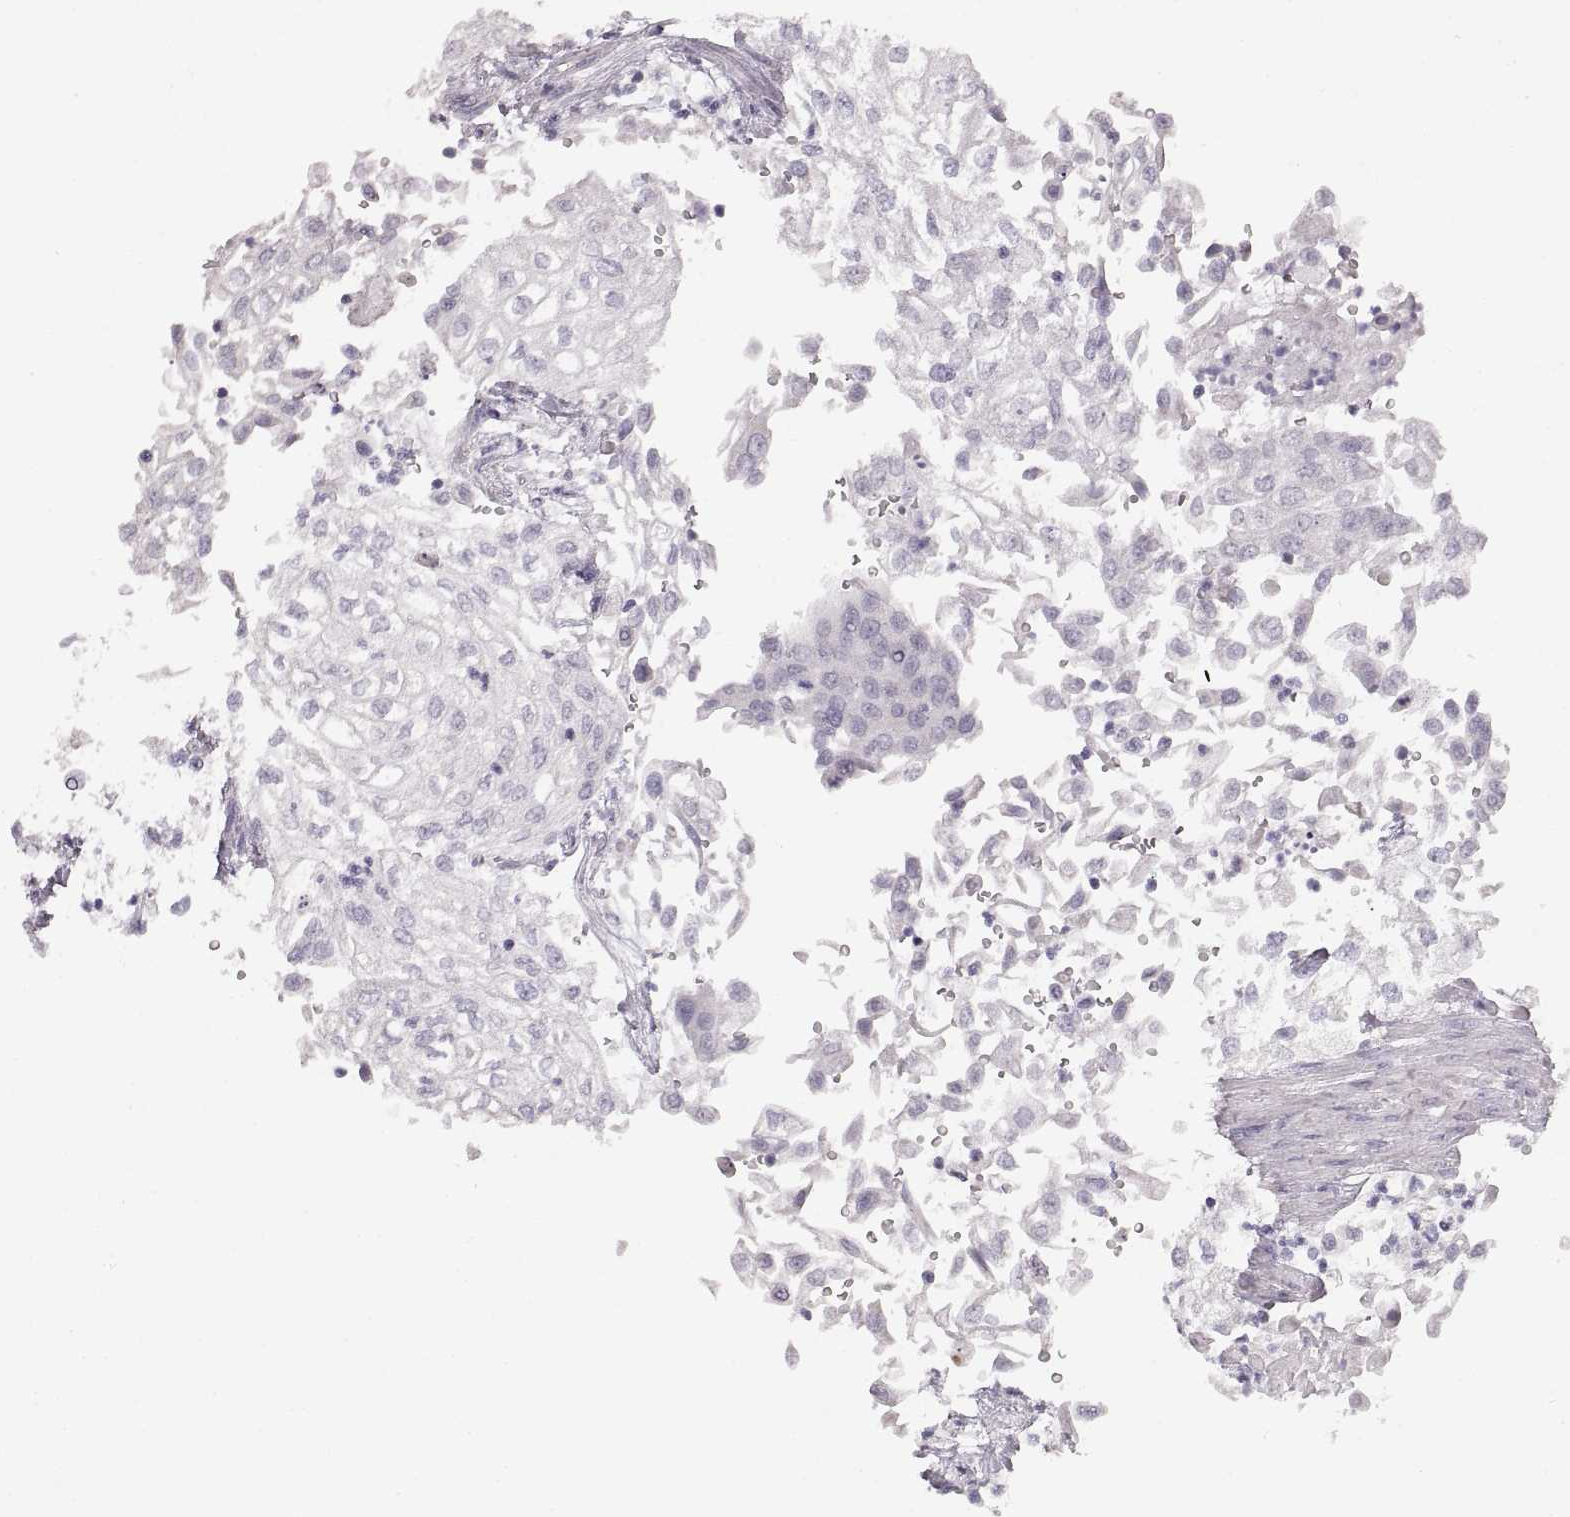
{"staining": {"intensity": "negative", "quantity": "none", "location": "none"}, "tissue": "urothelial cancer", "cell_type": "Tumor cells", "image_type": "cancer", "snomed": [{"axis": "morphology", "description": "Urothelial carcinoma, High grade"}, {"axis": "topography", "description": "Urinary bladder"}], "caption": "An IHC micrograph of urothelial cancer is shown. There is no staining in tumor cells of urothelial cancer. (Stains: DAB immunohistochemistry (IHC) with hematoxylin counter stain, Microscopy: brightfield microscopy at high magnification).", "gene": "ZP3", "patient": {"sex": "male", "age": 62}}